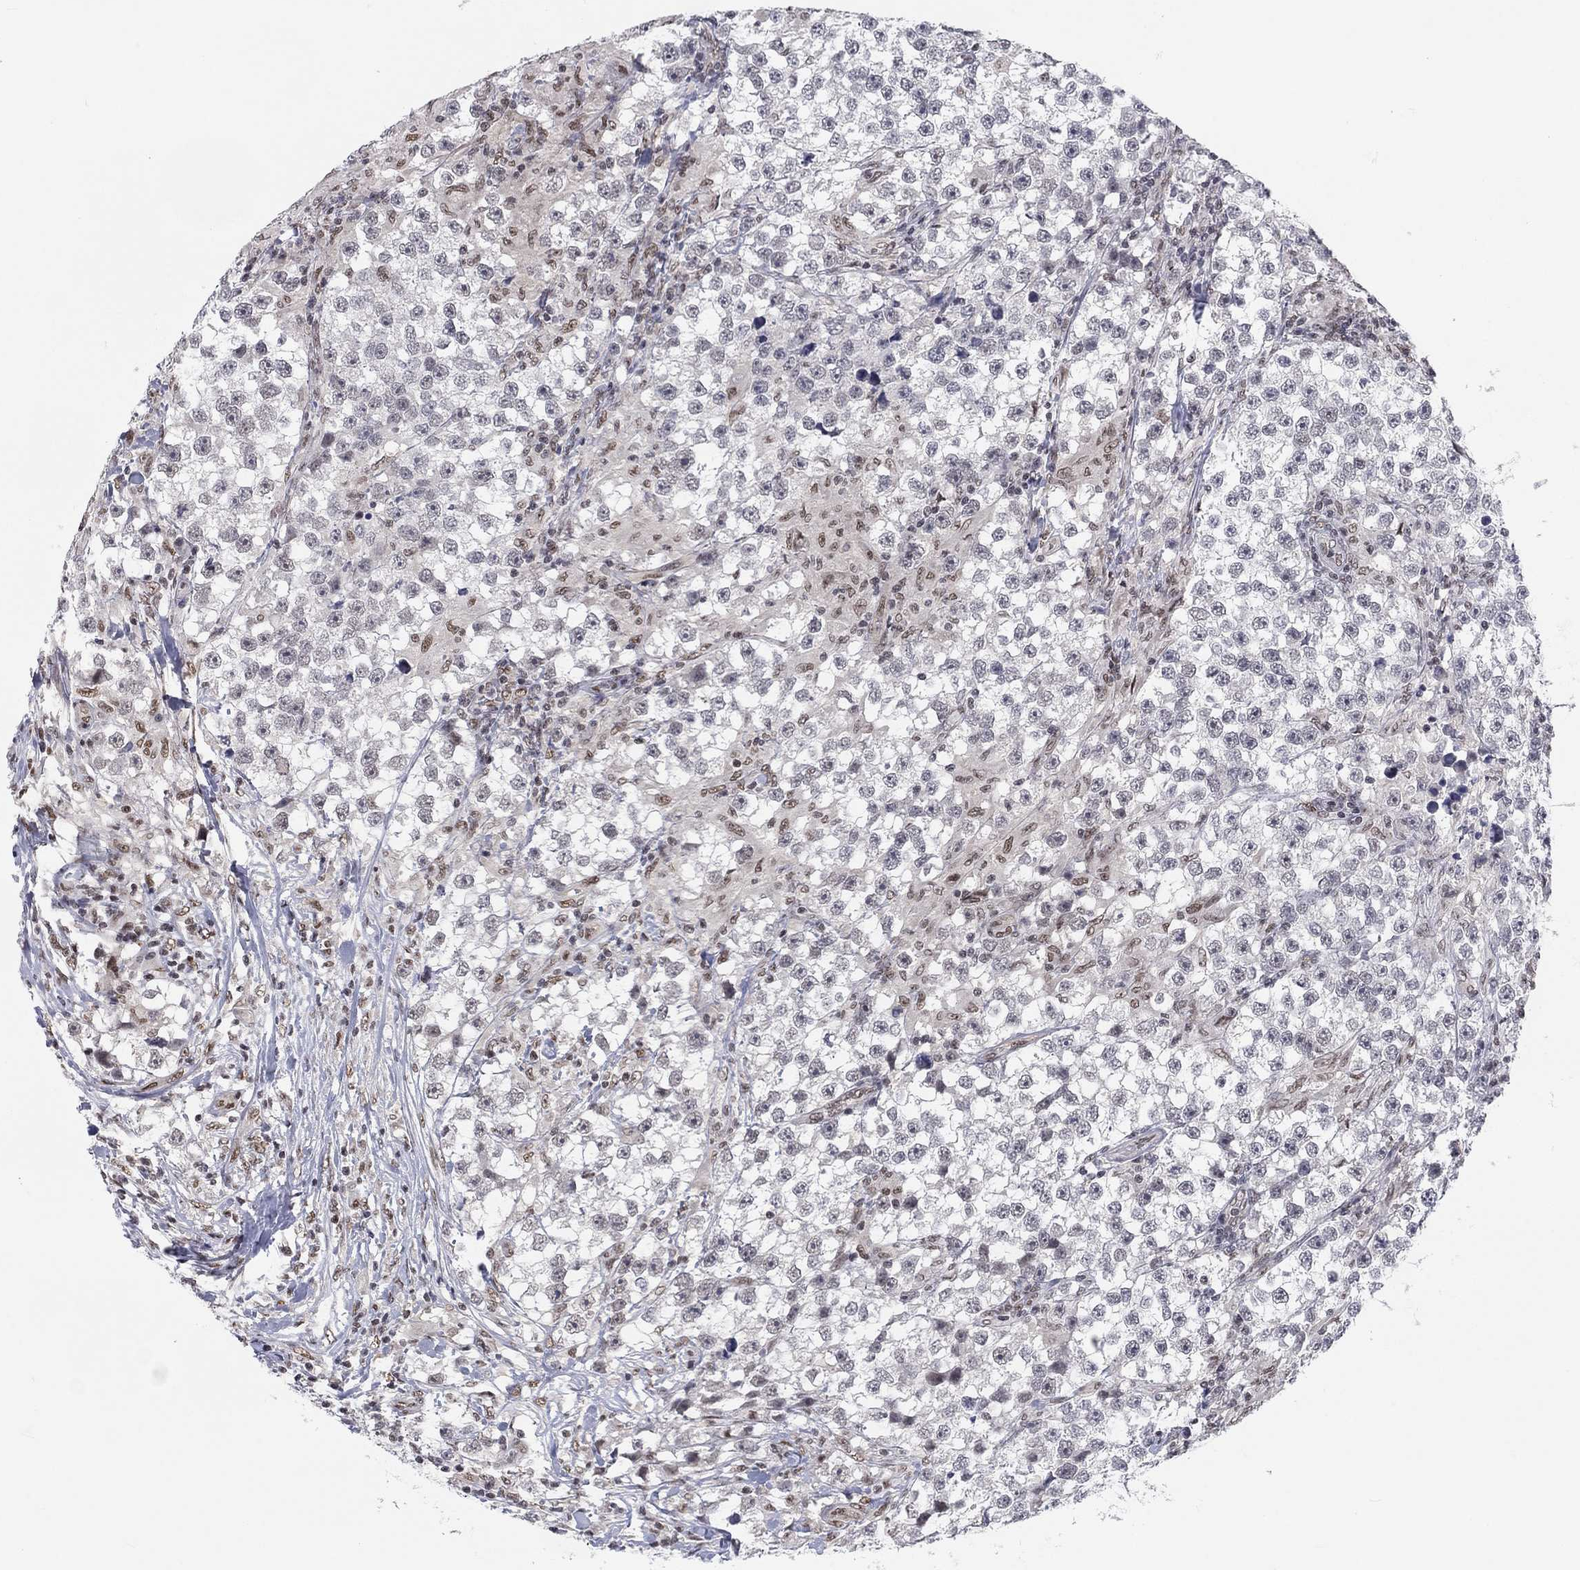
{"staining": {"intensity": "negative", "quantity": "none", "location": "none"}, "tissue": "testis cancer", "cell_type": "Tumor cells", "image_type": "cancer", "snomed": [{"axis": "morphology", "description": "Seminoma, NOS"}, {"axis": "topography", "description": "Testis"}], "caption": "The histopathology image reveals no significant expression in tumor cells of testis cancer. (Brightfield microscopy of DAB (3,3'-diaminobenzidine) immunohistochemistry at high magnification).", "gene": "FYTTD1", "patient": {"sex": "male", "age": 46}}